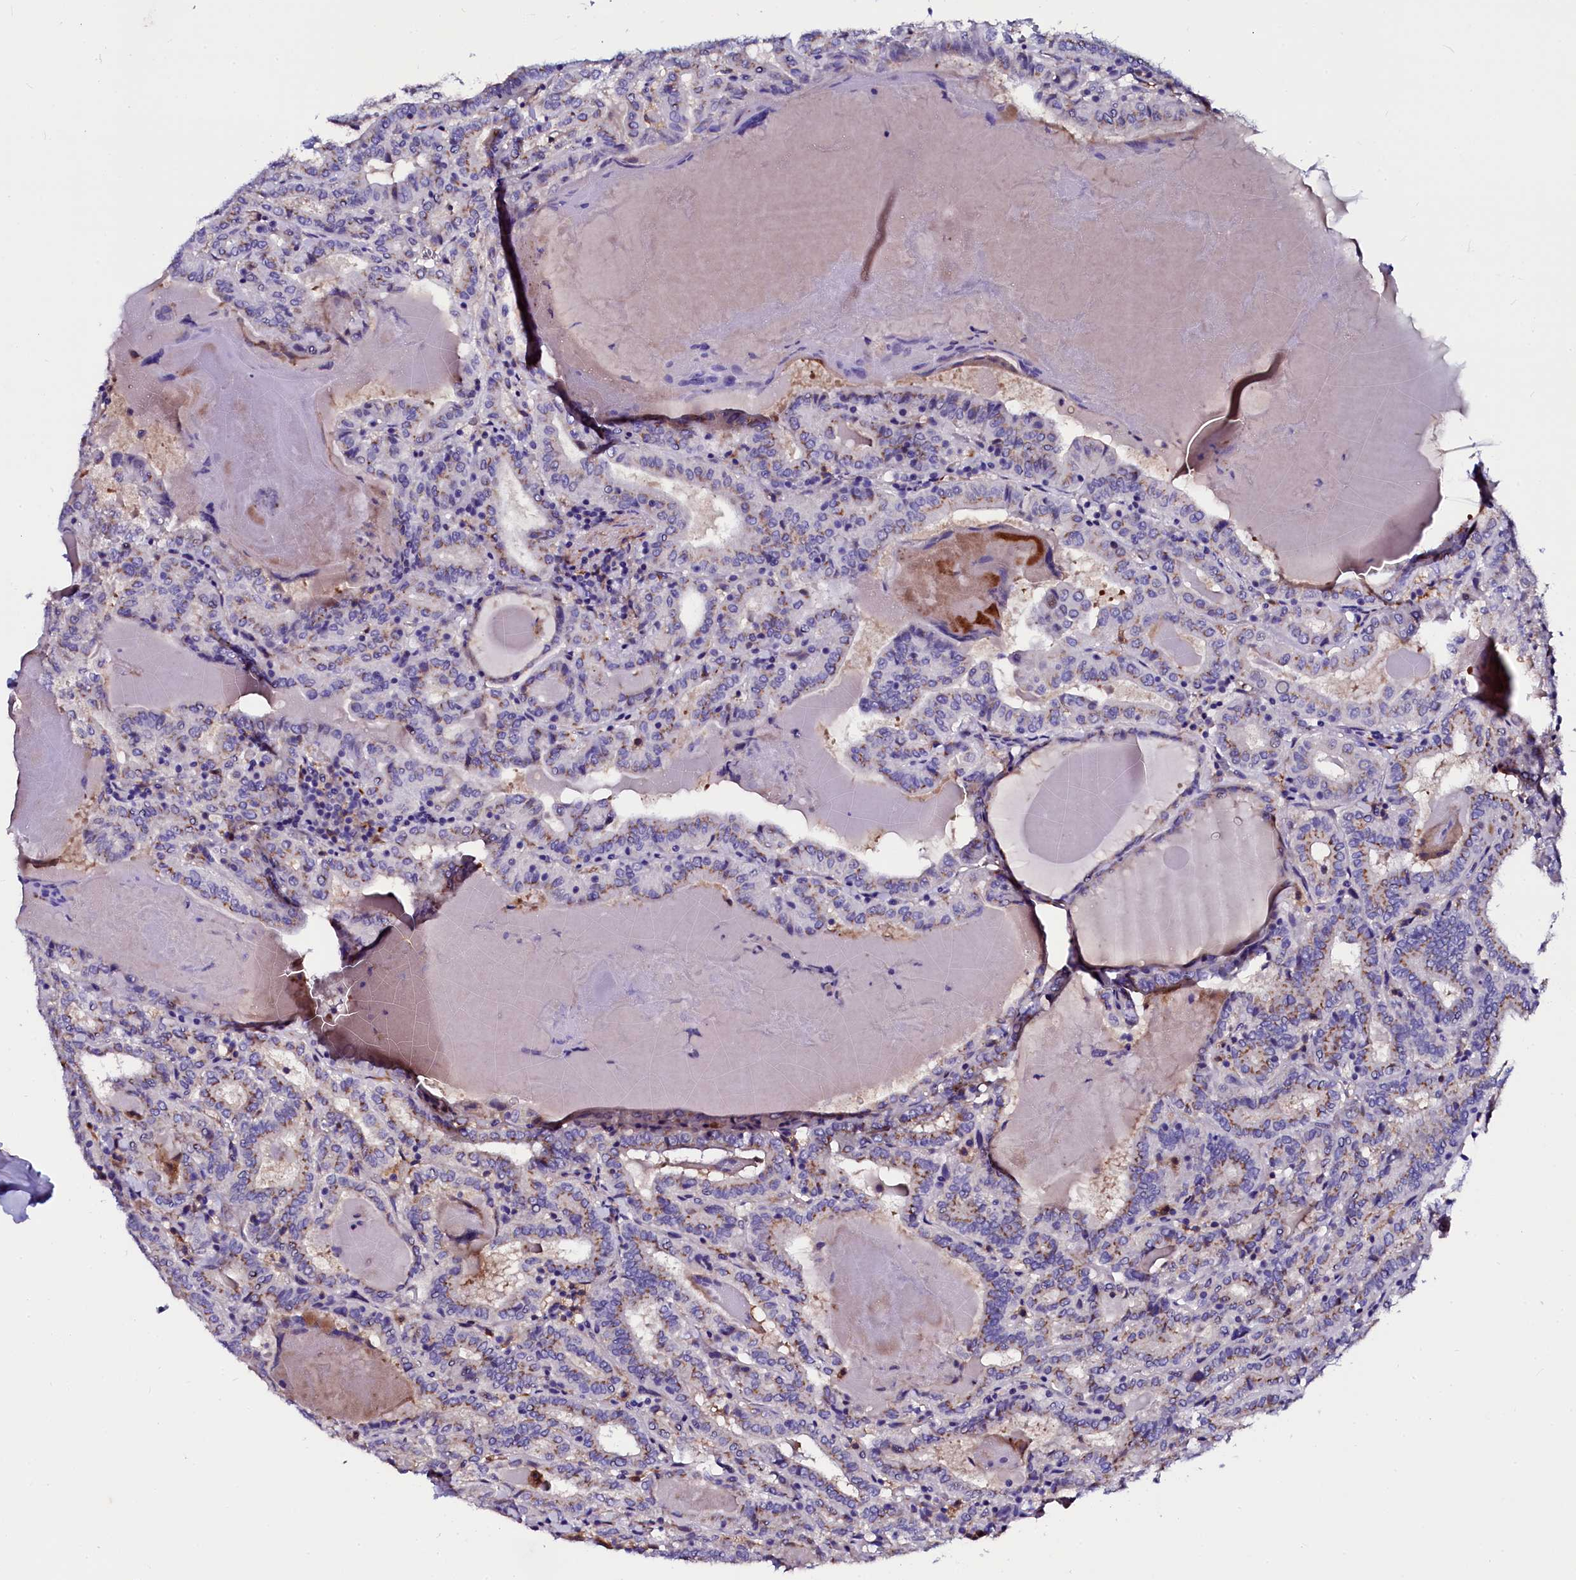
{"staining": {"intensity": "moderate", "quantity": "25%-75%", "location": "cytoplasmic/membranous"}, "tissue": "thyroid cancer", "cell_type": "Tumor cells", "image_type": "cancer", "snomed": [{"axis": "morphology", "description": "Papillary adenocarcinoma, NOS"}, {"axis": "topography", "description": "Thyroid gland"}], "caption": "IHC (DAB (3,3'-diaminobenzidine)) staining of human thyroid papillary adenocarcinoma reveals moderate cytoplasmic/membranous protein expression in about 25%-75% of tumor cells. Nuclei are stained in blue.", "gene": "OTOL1", "patient": {"sex": "female", "age": 72}}